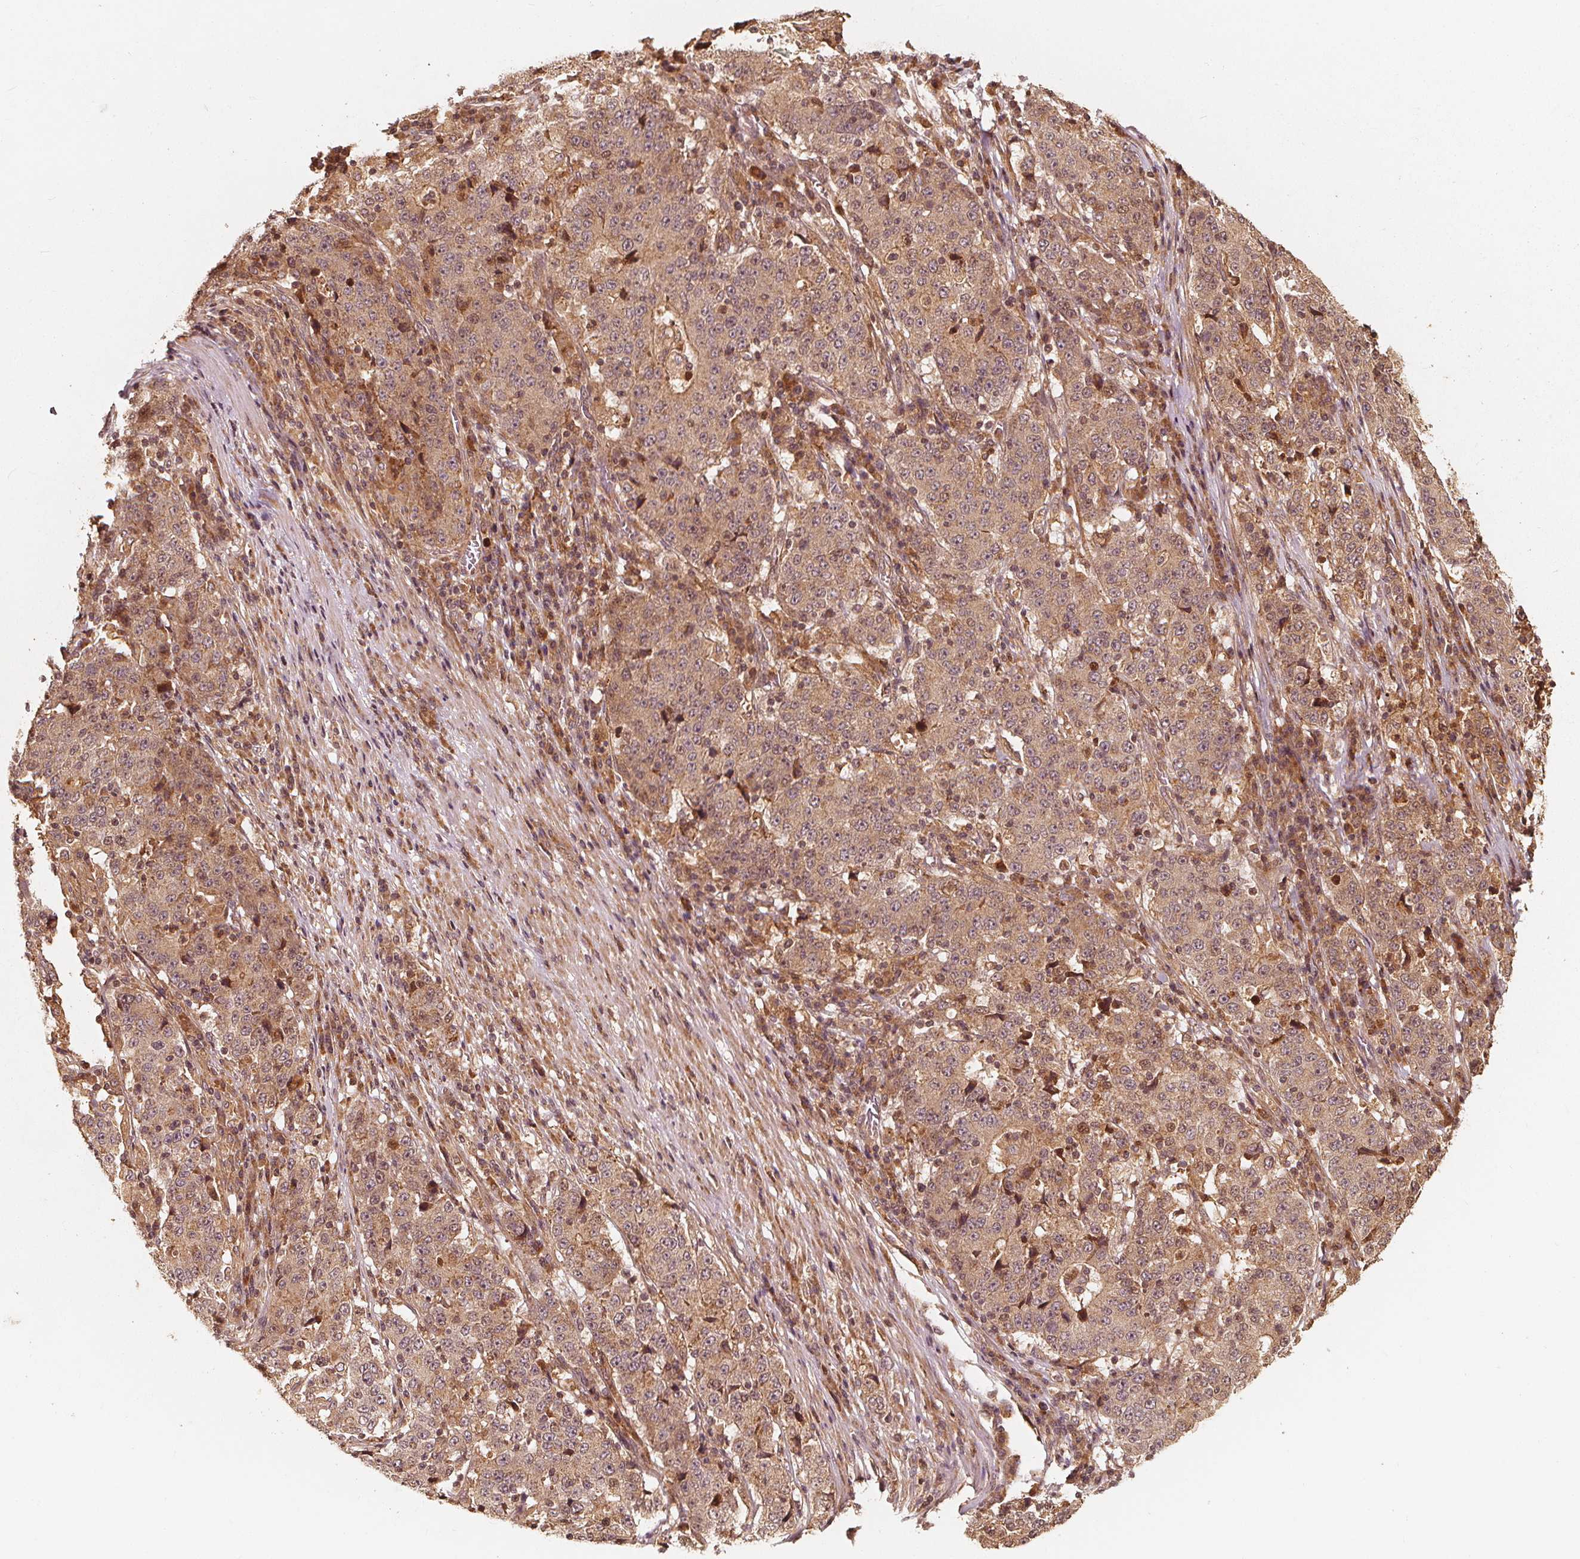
{"staining": {"intensity": "weak", "quantity": ">75%", "location": "cytoplasmic/membranous"}, "tissue": "stomach cancer", "cell_type": "Tumor cells", "image_type": "cancer", "snomed": [{"axis": "morphology", "description": "Adenocarcinoma, NOS"}, {"axis": "topography", "description": "Stomach"}], "caption": "Human stomach cancer stained for a protein (brown) exhibits weak cytoplasmic/membranous positive staining in approximately >75% of tumor cells.", "gene": "NPC1", "patient": {"sex": "male", "age": 59}}